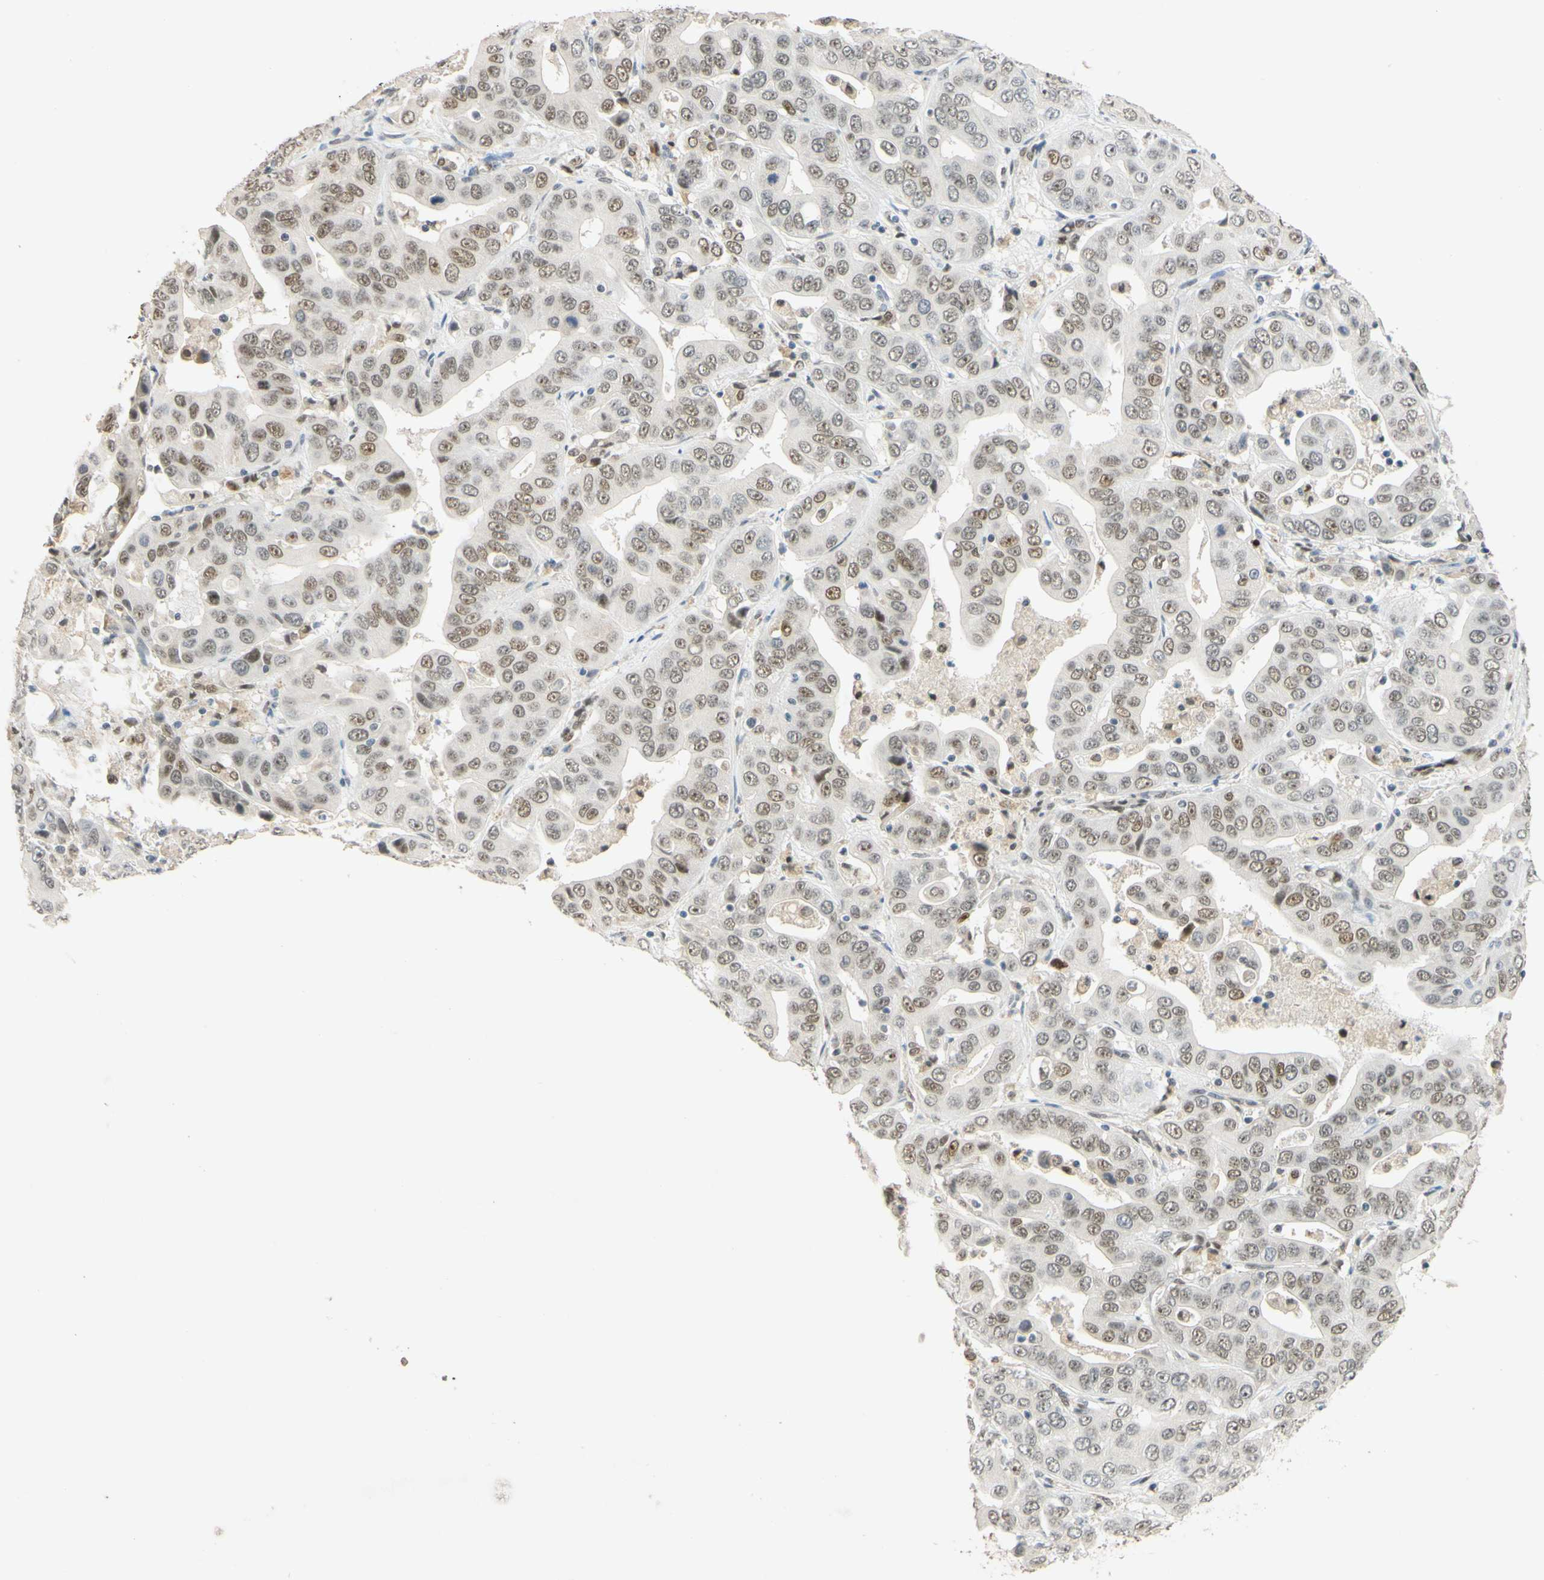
{"staining": {"intensity": "weak", "quantity": ">75%", "location": "nuclear"}, "tissue": "liver cancer", "cell_type": "Tumor cells", "image_type": "cancer", "snomed": [{"axis": "morphology", "description": "Cholangiocarcinoma"}, {"axis": "topography", "description": "Liver"}], "caption": "This is an image of immunohistochemistry (IHC) staining of liver cancer, which shows weak expression in the nuclear of tumor cells.", "gene": "POLB", "patient": {"sex": "female", "age": 52}}